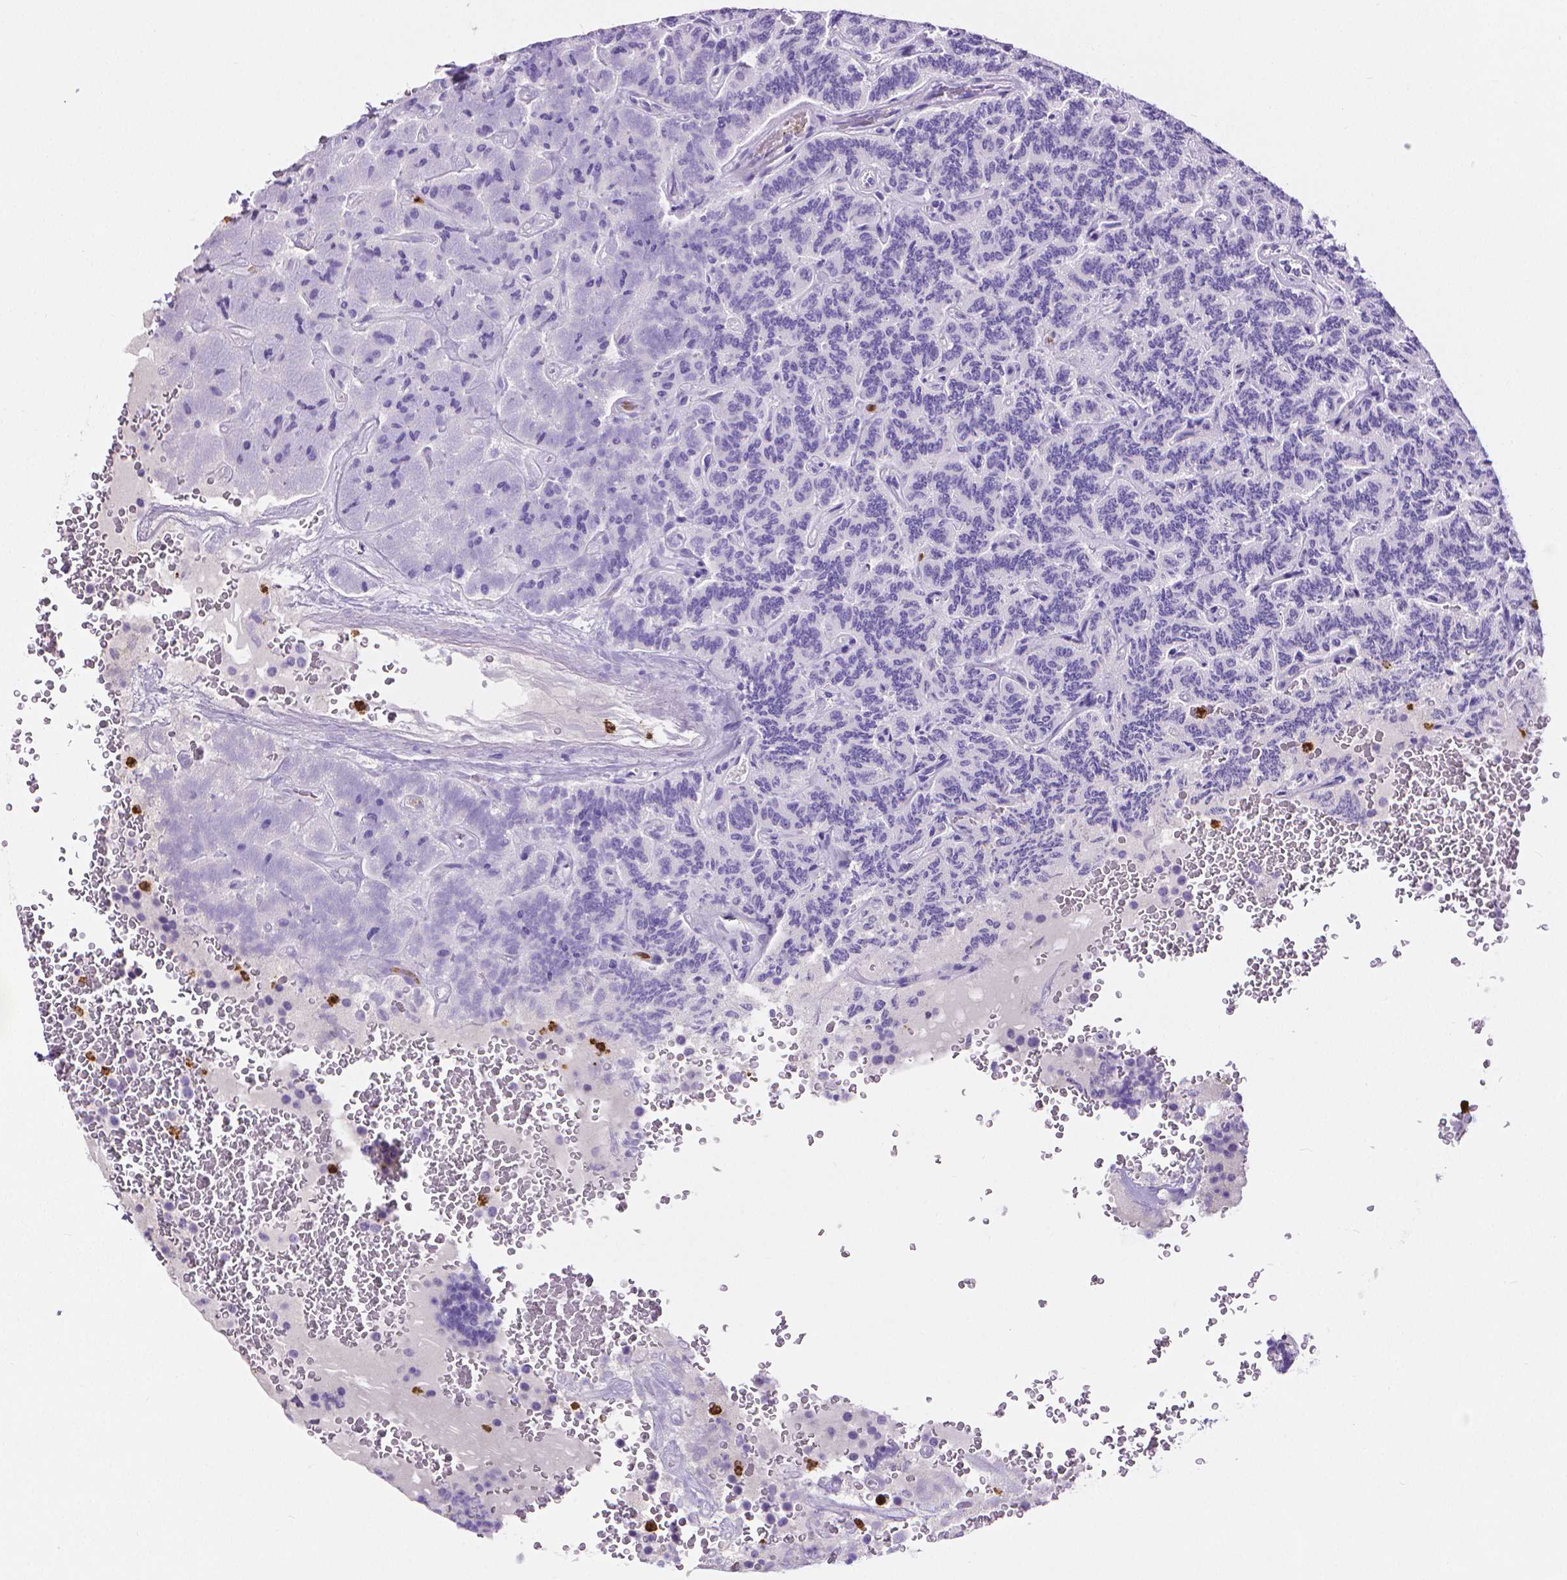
{"staining": {"intensity": "negative", "quantity": "none", "location": "none"}, "tissue": "carcinoid", "cell_type": "Tumor cells", "image_type": "cancer", "snomed": [{"axis": "morphology", "description": "Carcinoid, malignant, NOS"}, {"axis": "topography", "description": "Pancreas"}], "caption": "A micrograph of carcinoid stained for a protein exhibits no brown staining in tumor cells.", "gene": "MMP9", "patient": {"sex": "male", "age": 36}}